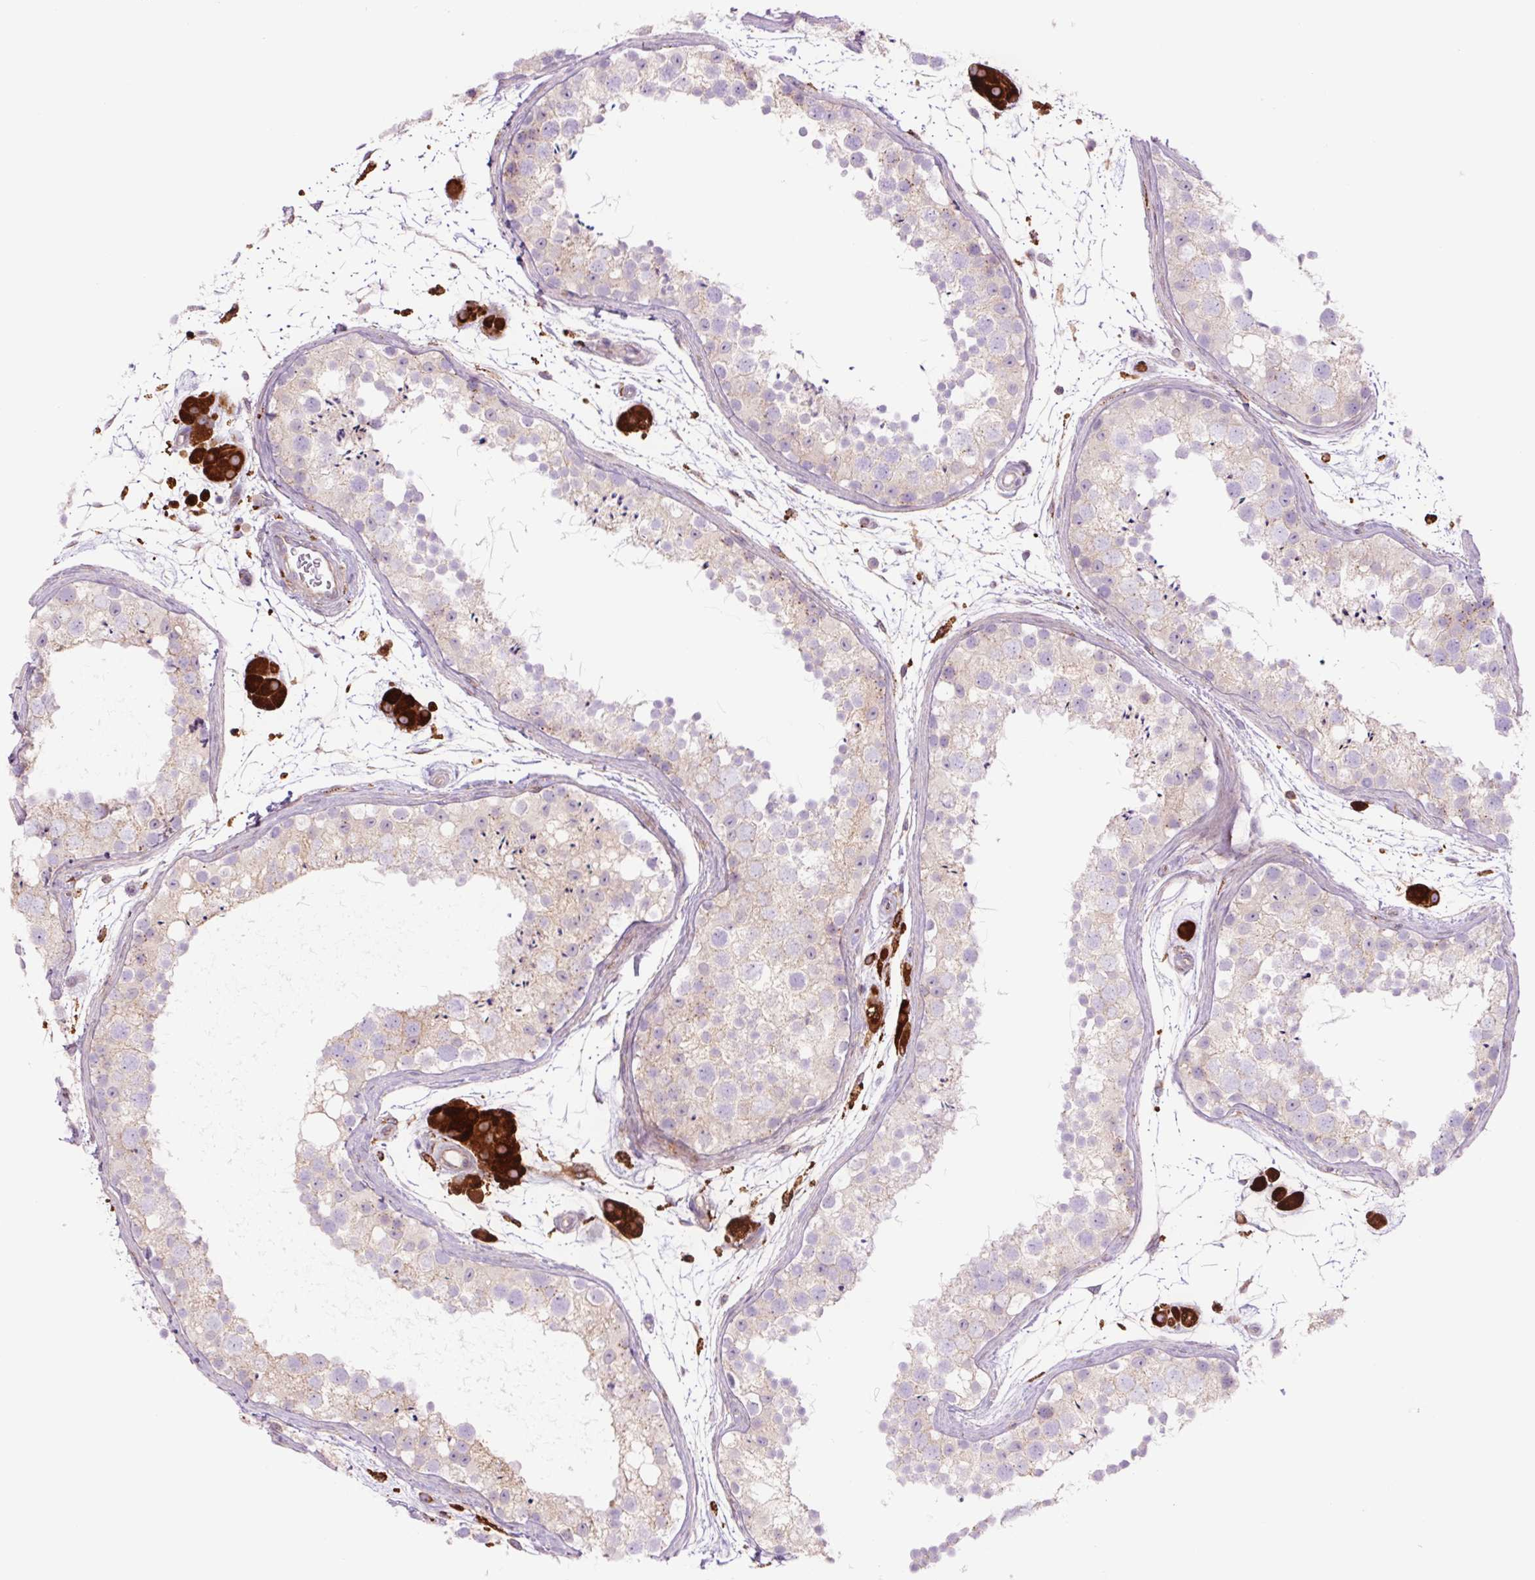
{"staining": {"intensity": "negative", "quantity": "none", "location": "none"}, "tissue": "testis", "cell_type": "Cells in seminiferous ducts", "image_type": "normal", "snomed": [{"axis": "morphology", "description": "Normal tissue, NOS"}, {"axis": "topography", "description": "Testis"}], "caption": "This is an immunohistochemistry image of normal human testis. There is no staining in cells in seminiferous ducts.", "gene": "SH2D6", "patient": {"sex": "male", "age": 41}}